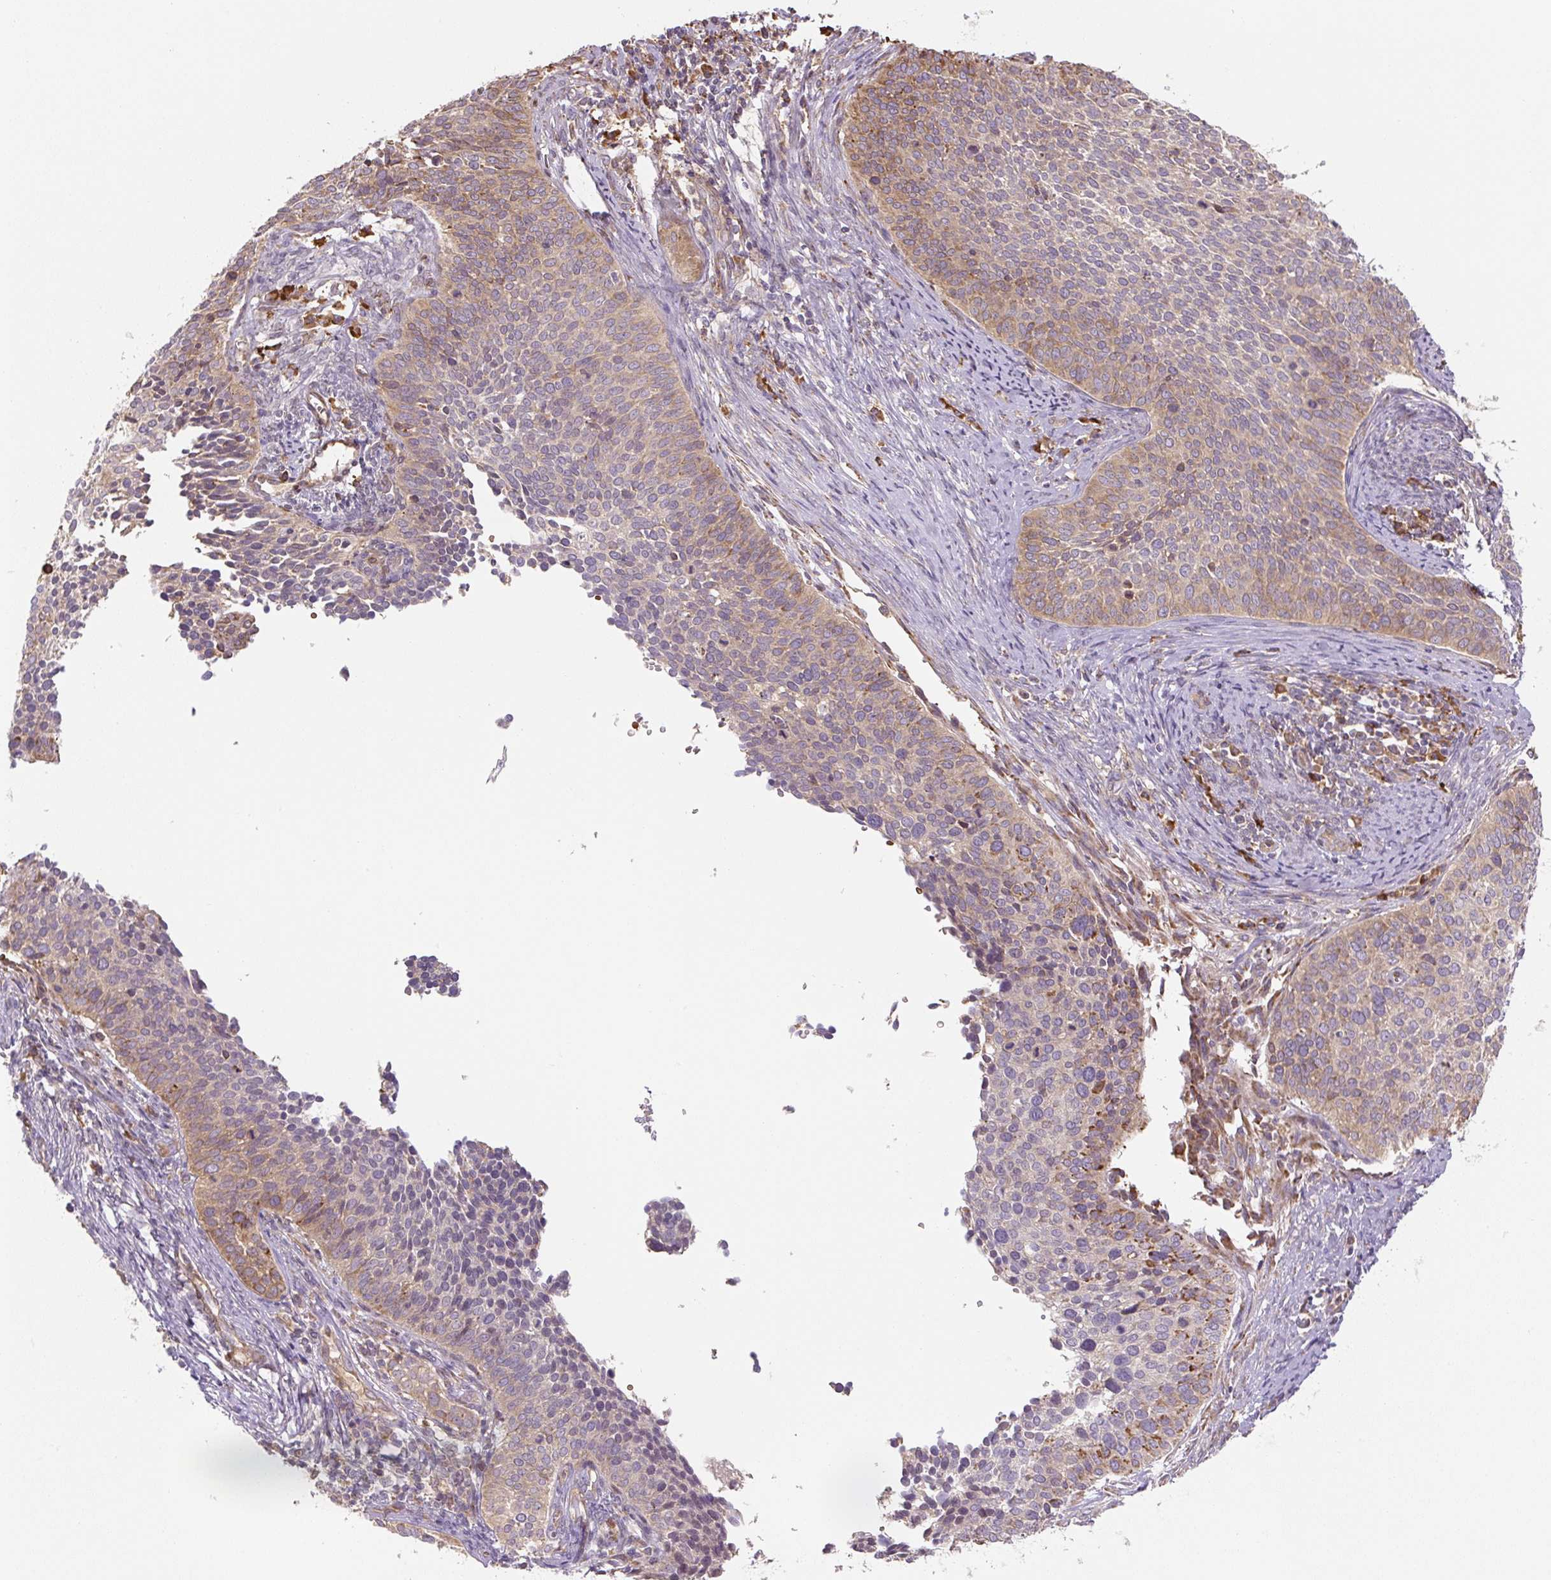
{"staining": {"intensity": "weak", "quantity": "25%-75%", "location": "cytoplasmic/membranous"}, "tissue": "cervical cancer", "cell_type": "Tumor cells", "image_type": "cancer", "snomed": [{"axis": "morphology", "description": "Squamous cell carcinoma, NOS"}, {"axis": "topography", "description": "Cervix"}], "caption": "Protein positivity by immunohistochemistry (IHC) shows weak cytoplasmic/membranous expression in approximately 25%-75% of tumor cells in cervical squamous cell carcinoma.", "gene": "RASA1", "patient": {"sex": "female", "age": 34}}